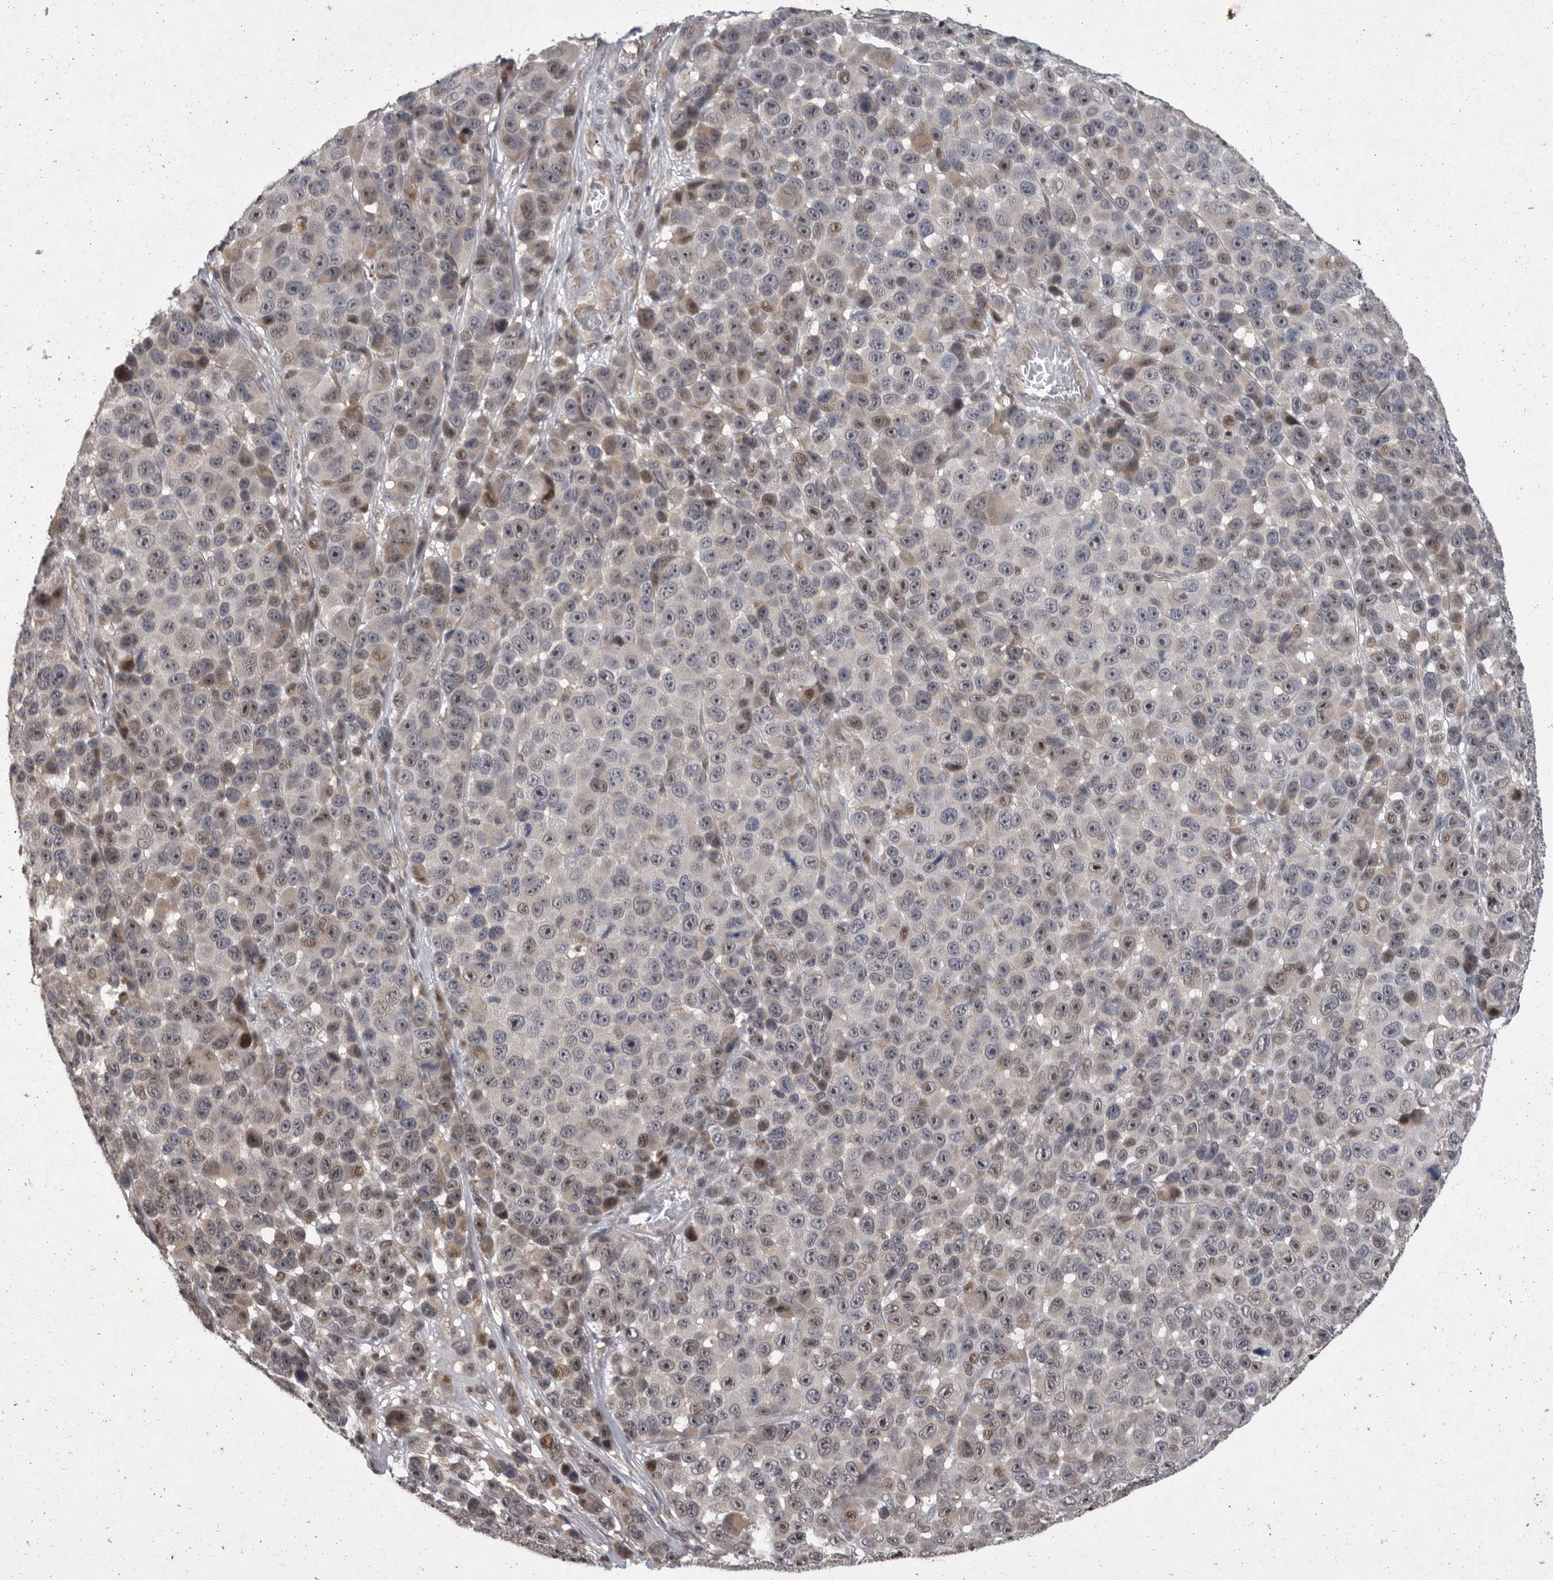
{"staining": {"intensity": "negative", "quantity": "none", "location": "none"}, "tissue": "melanoma", "cell_type": "Tumor cells", "image_type": "cancer", "snomed": [{"axis": "morphology", "description": "Malignant melanoma, NOS"}, {"axis": "topography", "description": "Skin"}], "caption": "This is an immunohistochemistry (IHC) photomicrograph of melanoma. There is no positivity in tumor cells.", "gene": "MAN2A1", "patient": {"sex": "male", "age": 53}}